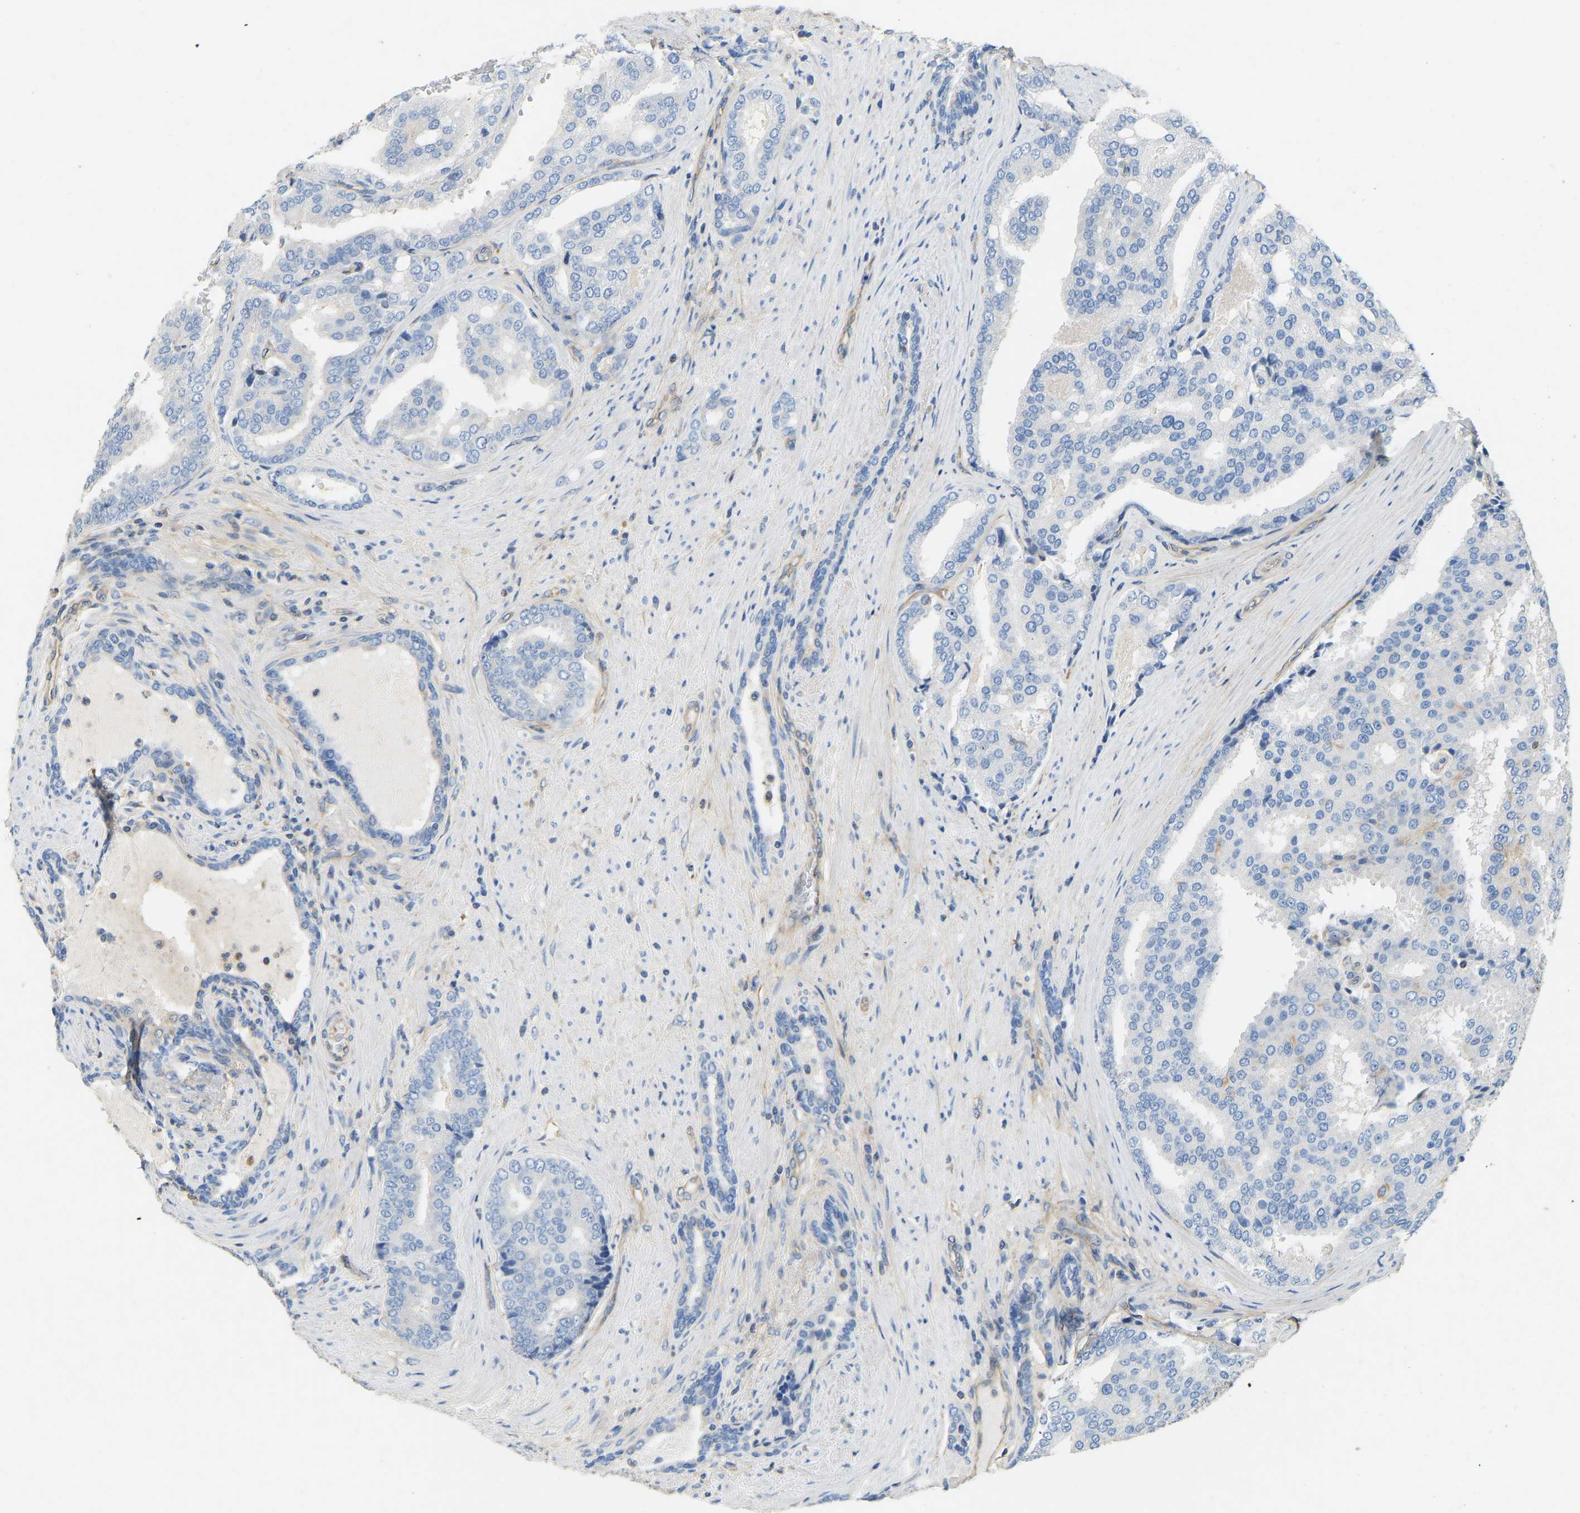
{"staining": {"intensity": "negative", "quantity": "none", "location": "none"}, "tissue": "prostate cancer", "cell_type": "Tumor cells", "image_type": "cancer", "snomed": [{"axis": "morphology", "description": "Adenocarcinoma, High grade"}, {"axis": "topography", "description": "Prostate"}], "caption": "A photomicrograph of human prostate cancer (high-grade adenocarcinoma) is negative for staining in tumor cells. The staining is performed using DAB (3,3'-diaminobenzidine) brown chromogen with nuclei counter-stained in using hematoxylin.", "gene": "TECTA", "patient": {"sex": "male", "age": 50}}